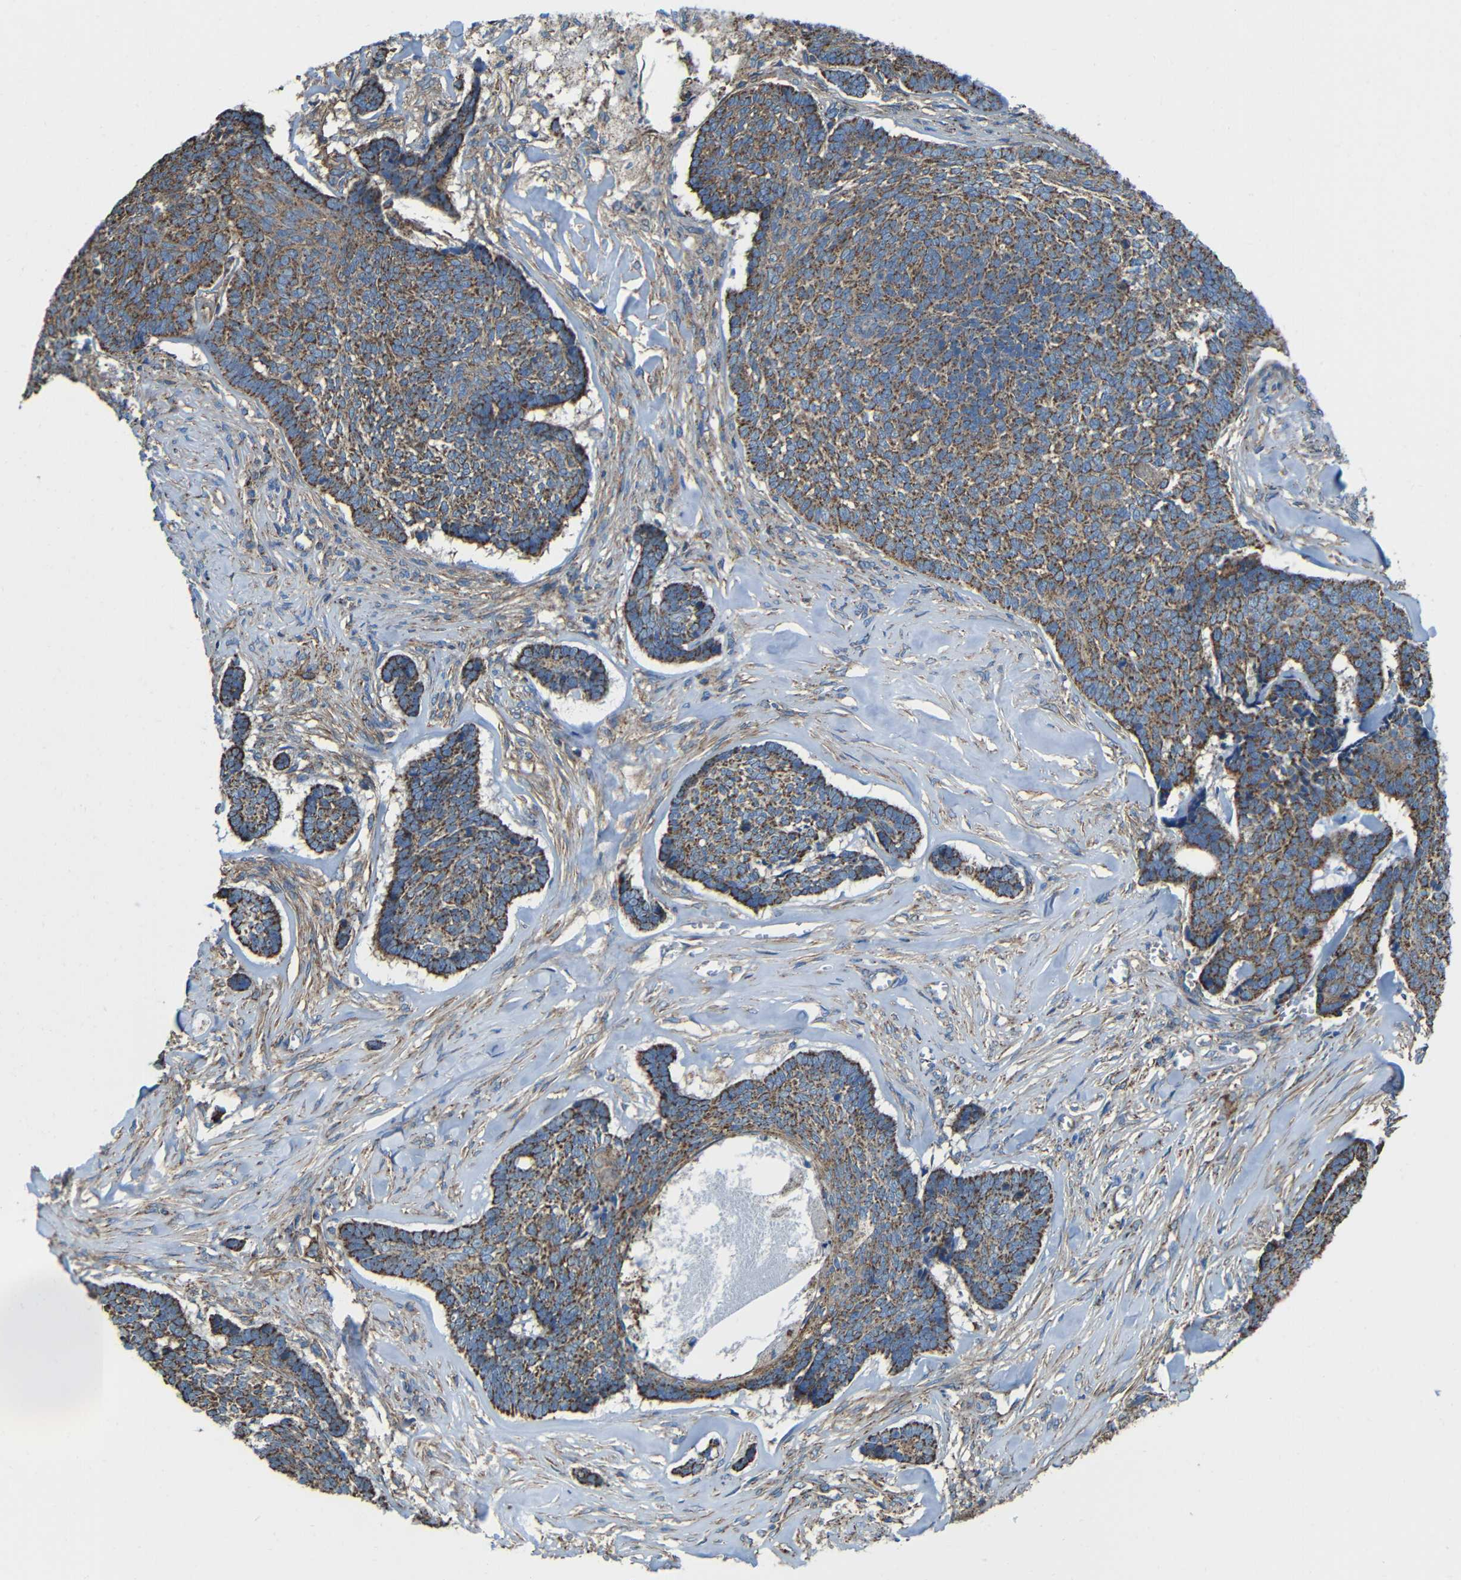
{"staining": {"intensity": "strong", "quantity": ">75%", "location": "cytoplasmic/membranous"}, "tissue": "skin cancer", "cell_type": "Tumor cells", "image_type": "cancer", "snomed": [{"axis": "morphology", "description": "Basal cell carcinoma"}, {"axis": "topography", "description": "Skin"}], "caption": "Strong cytoplasmic/membranous positivity is present in about >75% of tumor cells in skin cancer (basal cell carcinoma).", "gene": "INTS6L", "patient": {"sex": "male", "age": 84}}